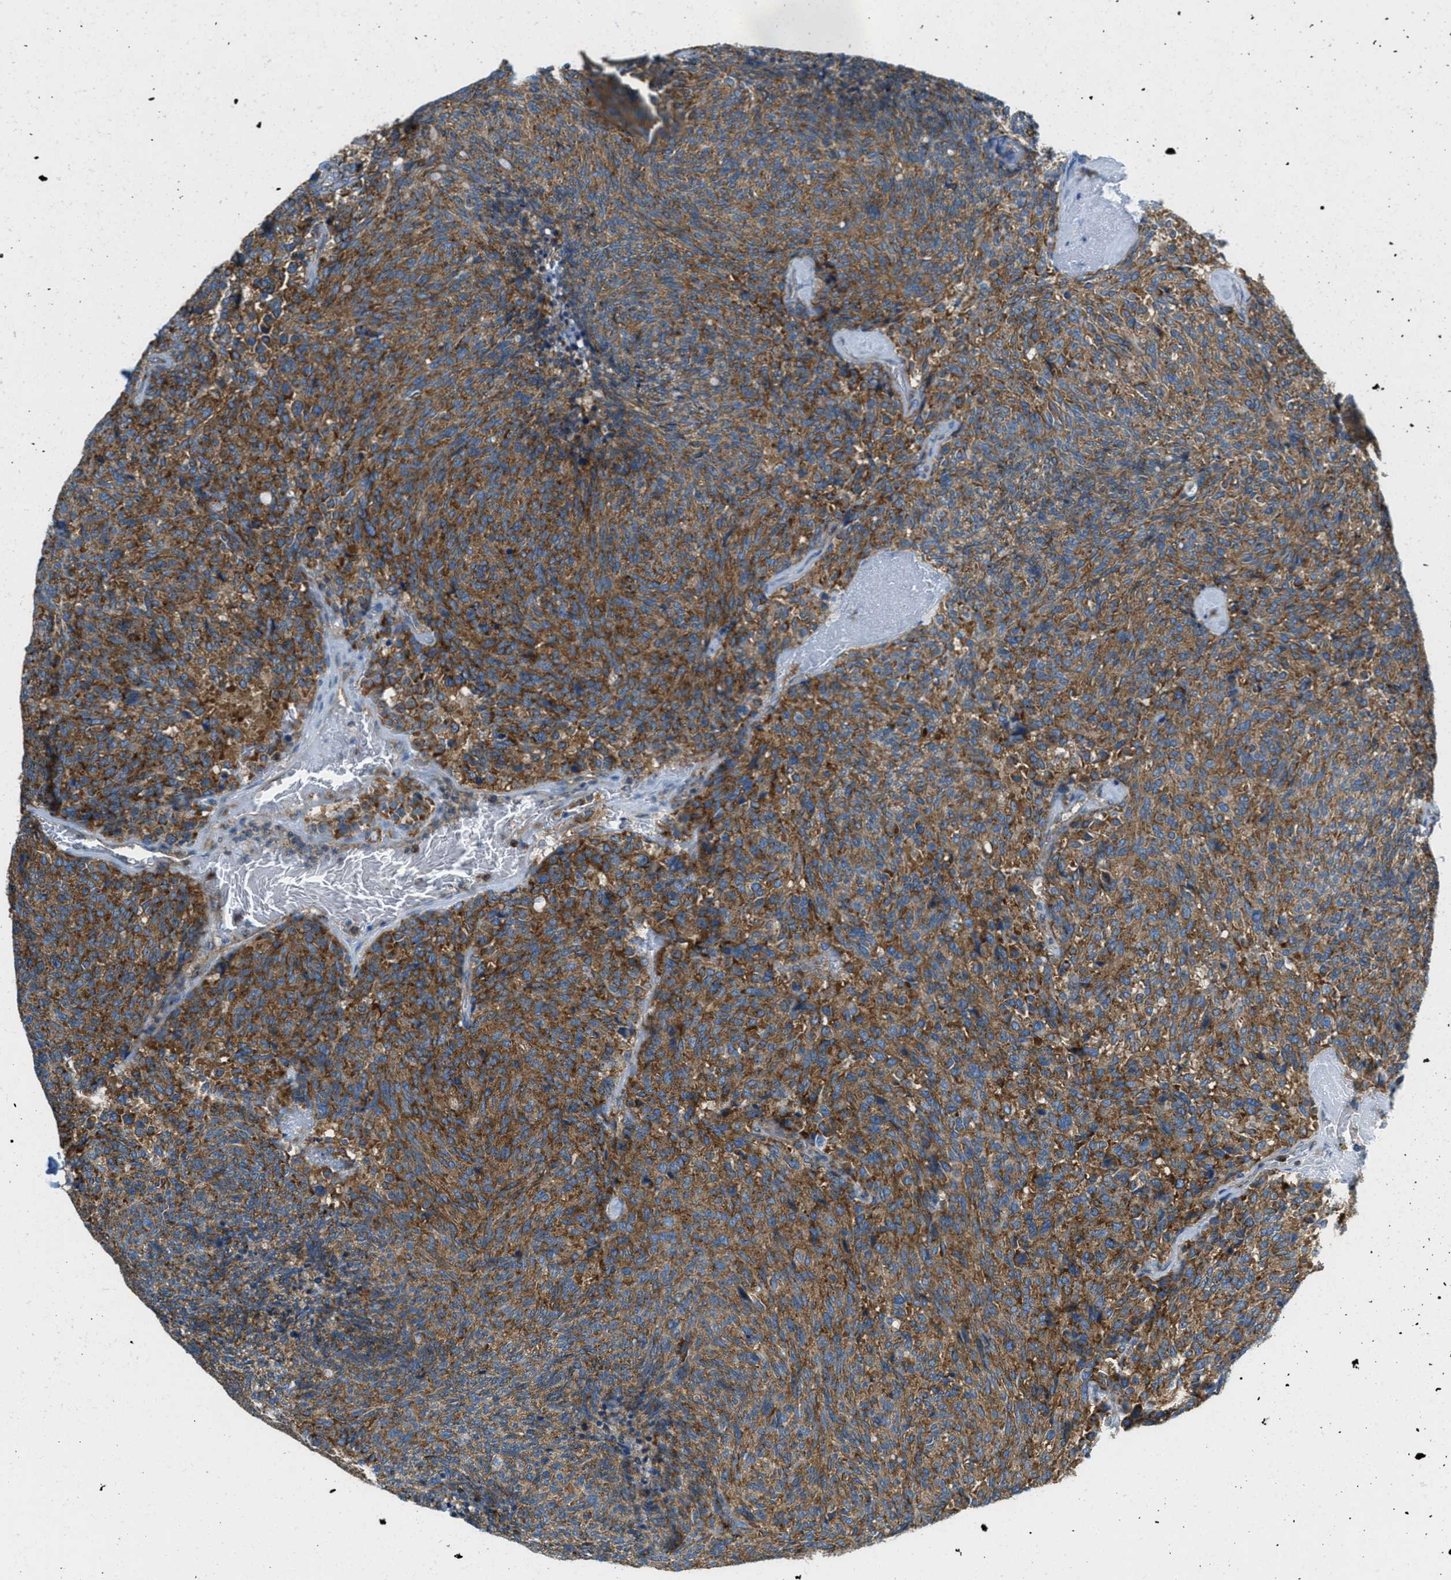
{"staining": {"intensity": "strong", "quantity": ">75%", "location": "cytoplasmic/membranous"}, "tissue": "carcinoid", "cell_type": "Tumor cells", "image_type": "cancer", "snomed": [{"axis": "morphology", "description": "Carcinoid, malignant, NOS"}, {"axis": "topography", "description": "Pancreas"}], "caption": "Protein staining of malignant carcinoid tissue reveals strong cytoplasmic/membranous expression in about >75% of tumor cells. (DAB IHC with brightfield microscopy, high magnification).", "gene": "AP2B1", "patient": {"sex": "female", "age": 54}}